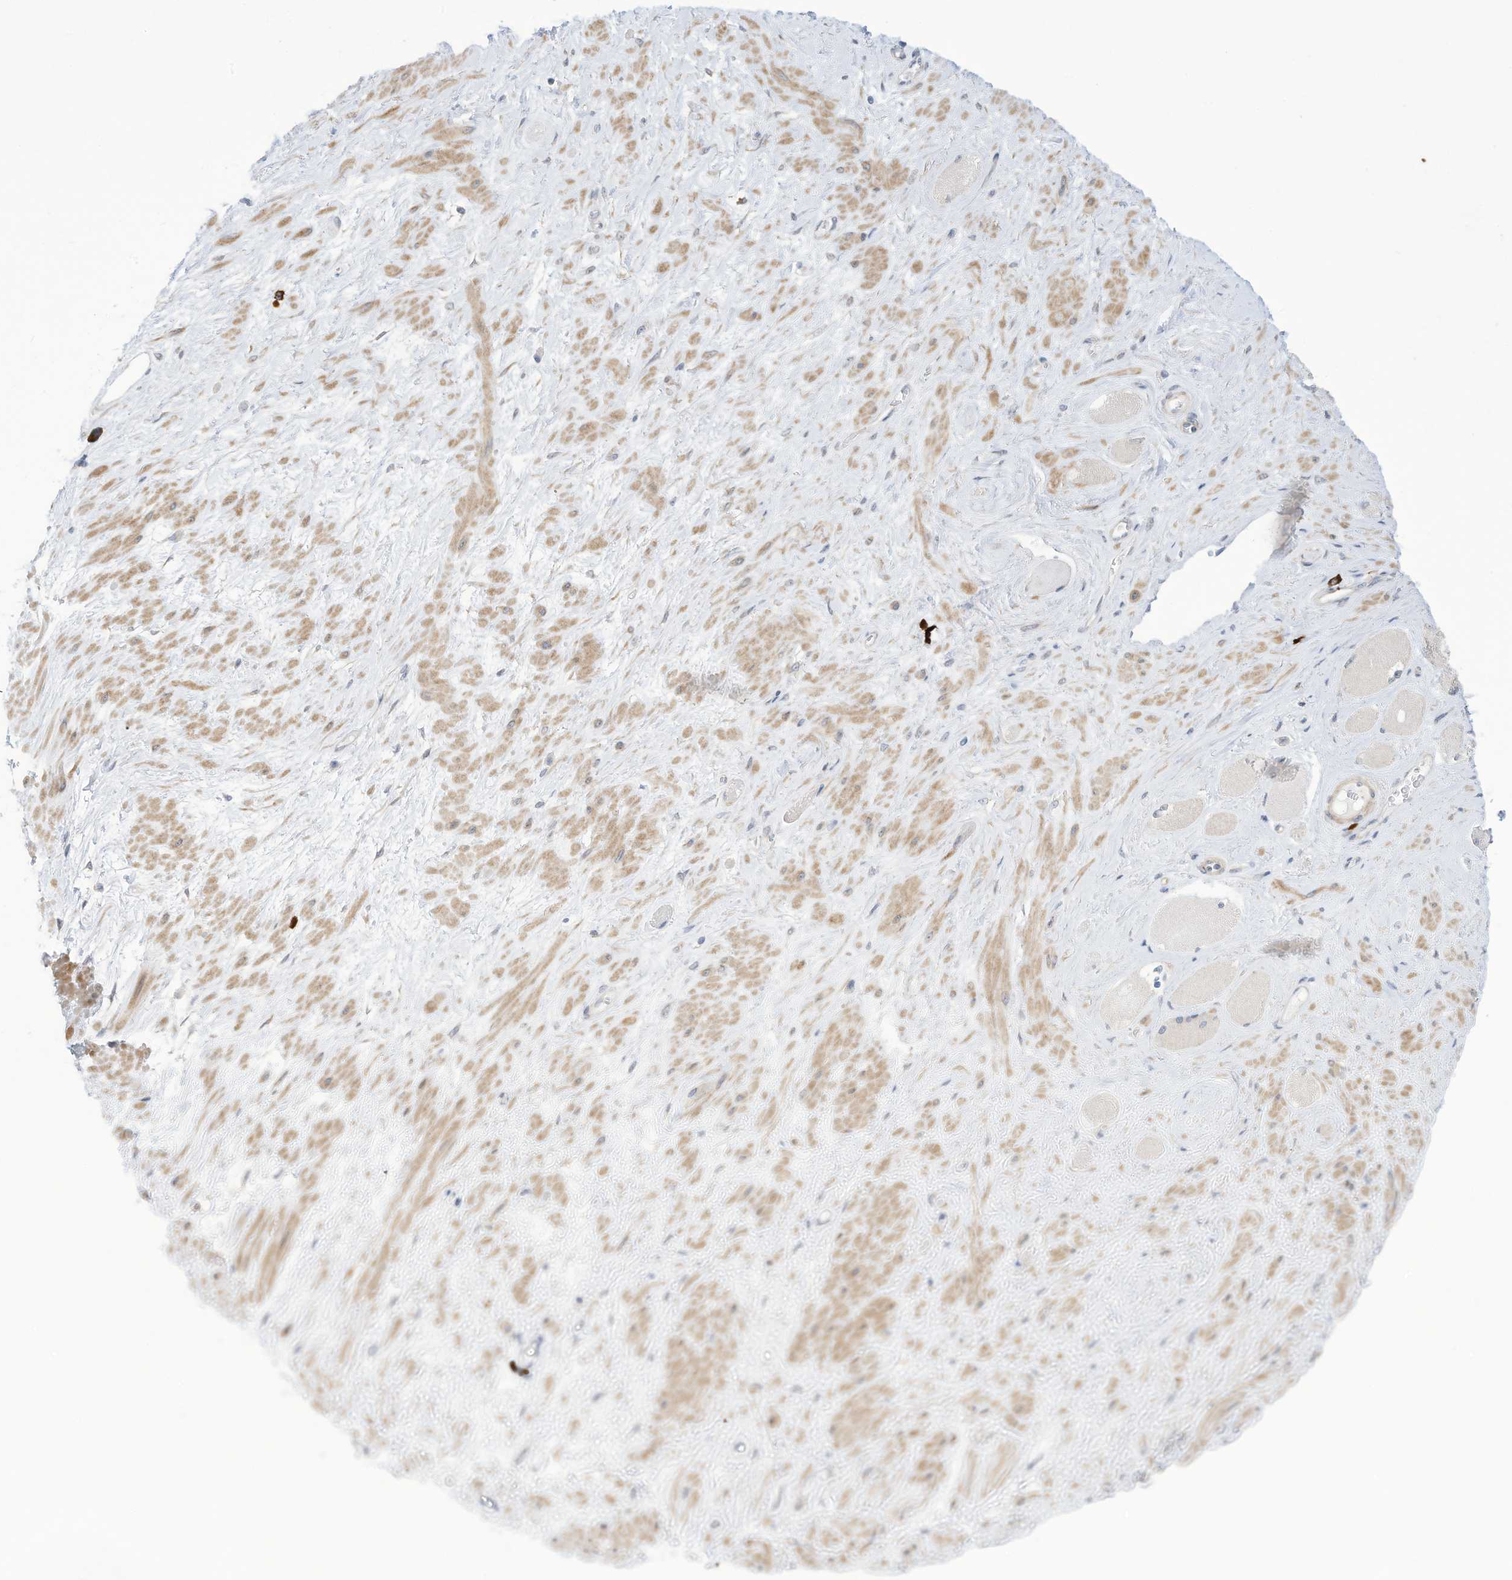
{"staining": {"intensity": "negative", "quantity": "none", "location": "none"}, "tissue": "adipose tissue", "cell_type": "Adipocytes", "image_type": "normal", "snomed": [{"axis": "morphology", "description": "Normal tissue, NOS"}, {"axis": "morphology", "description": "Adenocarcinoma, Low grade"}, {"axis": "topography", "description": "Prostate"}, {"axis": "topography", "description": "Peripheral nerve tissue"}], "caption": "This photomicrograph is of normal adipose tissue stained with IHC to label a protein in brown with the nuclei are counter-stained blue. There is no staining in adipocytes. (DAB IHC, high magnification).", "gene": "ZNF292", "patient": {"sex": "male", "age": 63}}